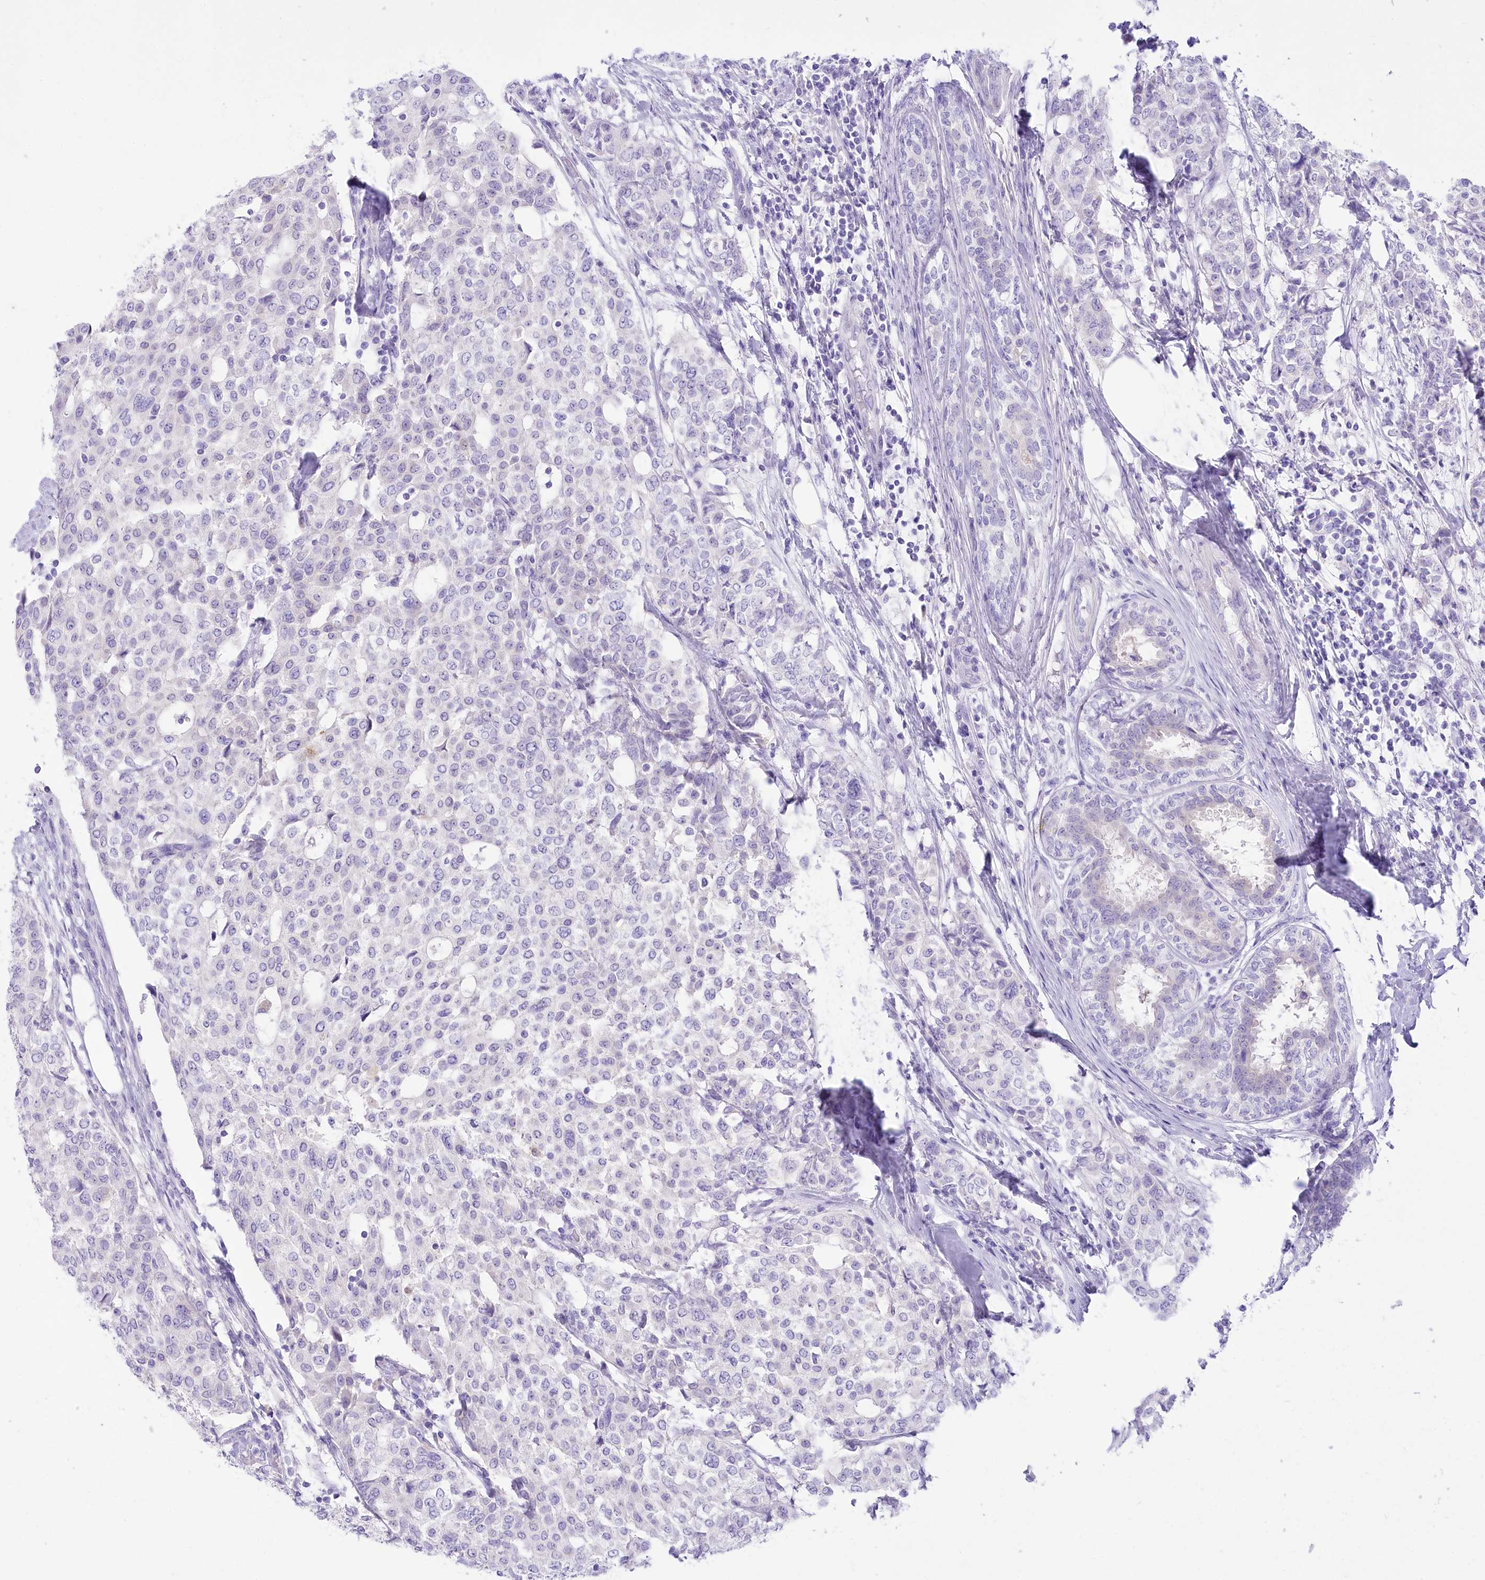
{"staining": {"intensity": "negative", "quantity": "none", "location": "none"}, "tissue": "breast cancer", "cell_type": "Tumor cells", "image_type": "cancer", "snomed": [{"axis": "morphology", "description": "Lobular carcinoma"}, {"axis": "topography", "description": "Breast"}], "caption": "High power microscopy micrograph of an immunohistochemistry histopathology image of lobular carcinoma (breast), revealing no significant positivity in tumor cells.", "gene": "PBLD", "patient": {"sex": "female", "age": 51}}